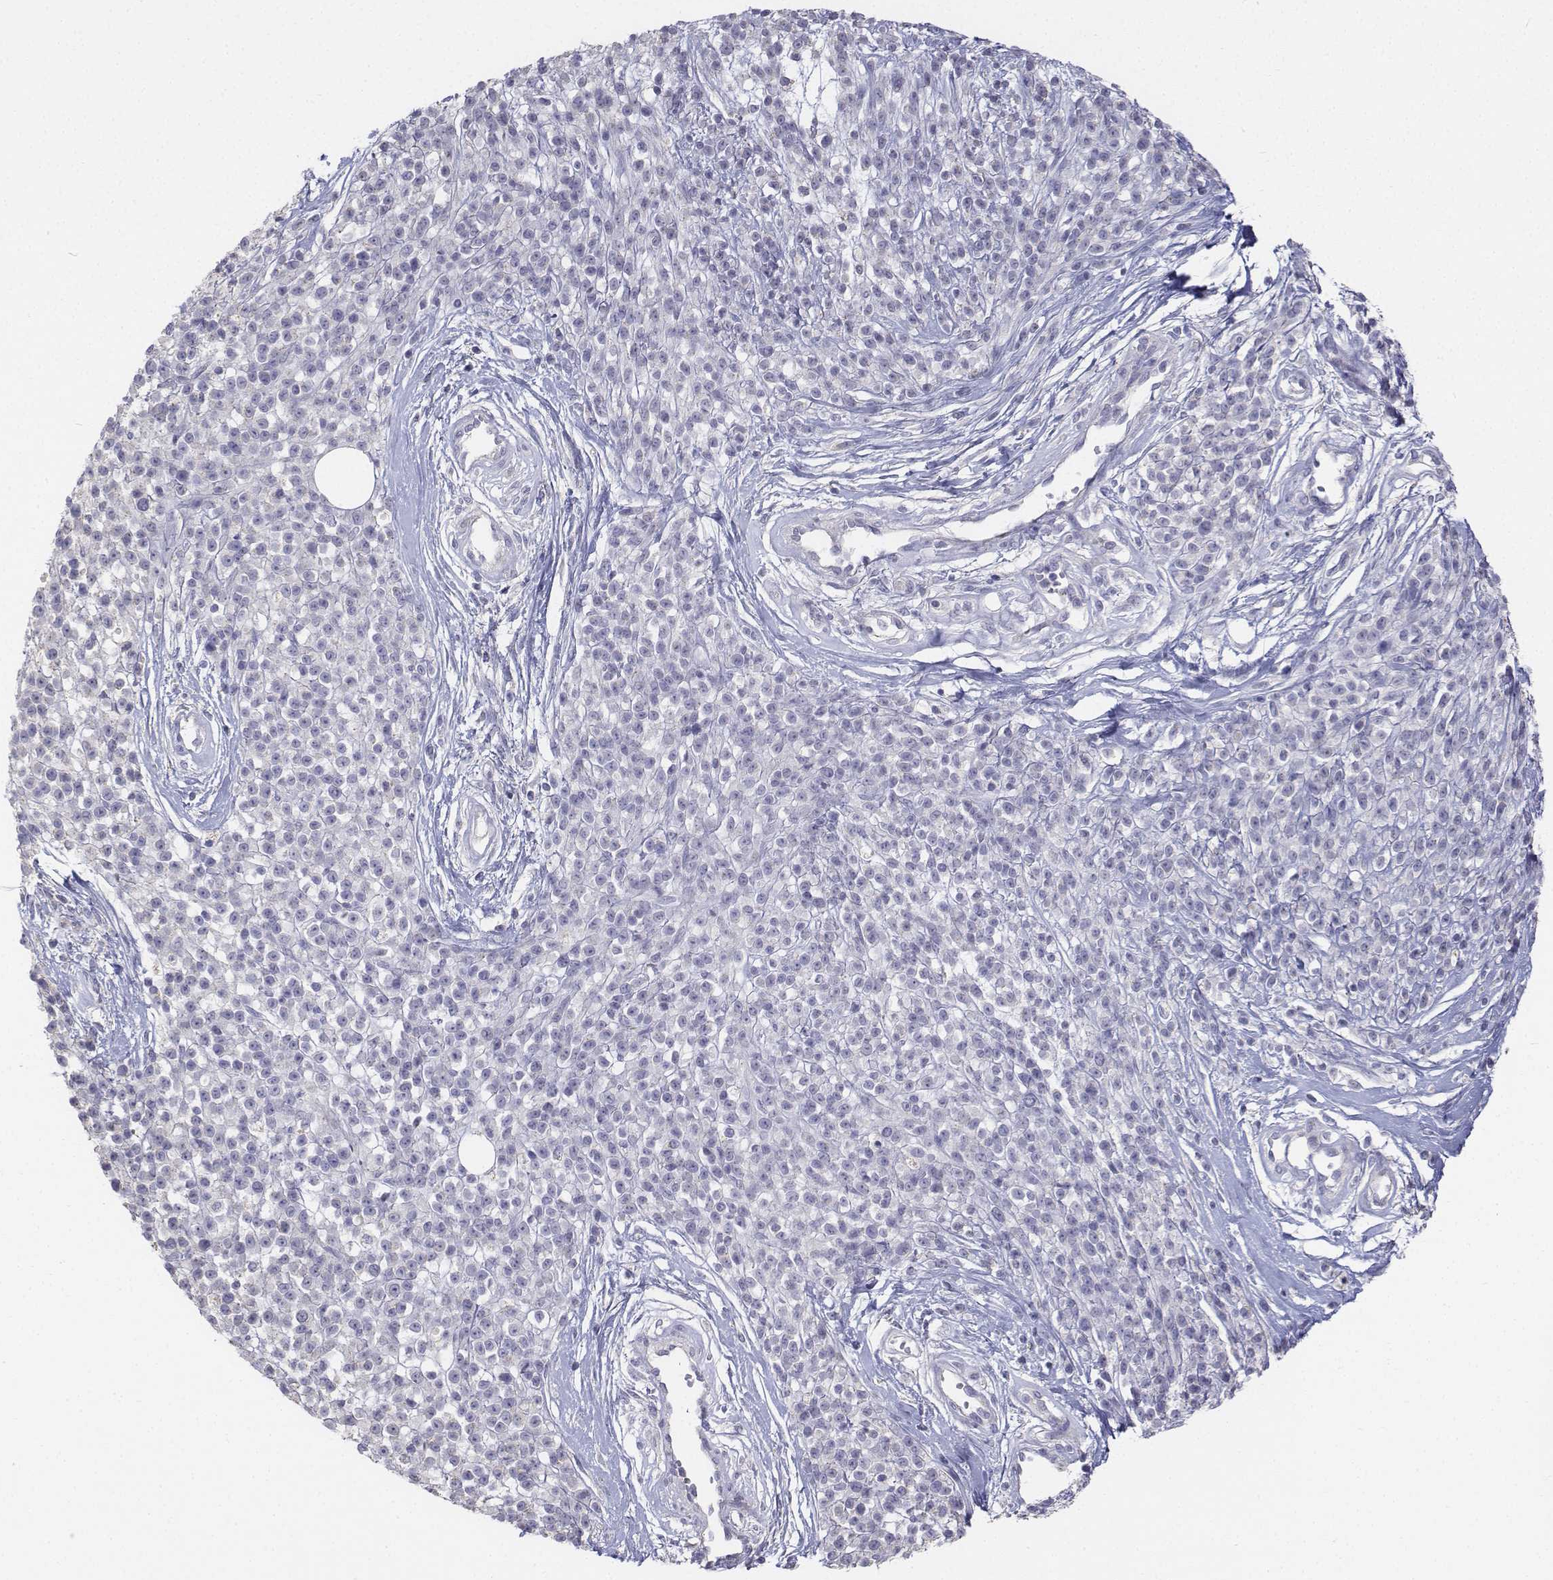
{"staining": {"intensity": "negative", "quantity": "none", "location": "none"}, "tissue": "melanoma", "cell_type": "Tumor cells", "image_type": "cancer", "snomed": [{"axis": "morphology", "description": "Malignant melanoma, NOS"}, {"axis": "topography", "description": "Skin"}, {"axis": "topography", "description": "Skin of trunk"}], "caption": "Immunohistochemistry histopathology image of neoplastic tissue: human melanoma stained with DAB (3,3'-diaminobenzidine) exhibits no significant protein staining in tumor cells.", "gene": "LGSN", "patient": {"sex": "male", "age": 74}}